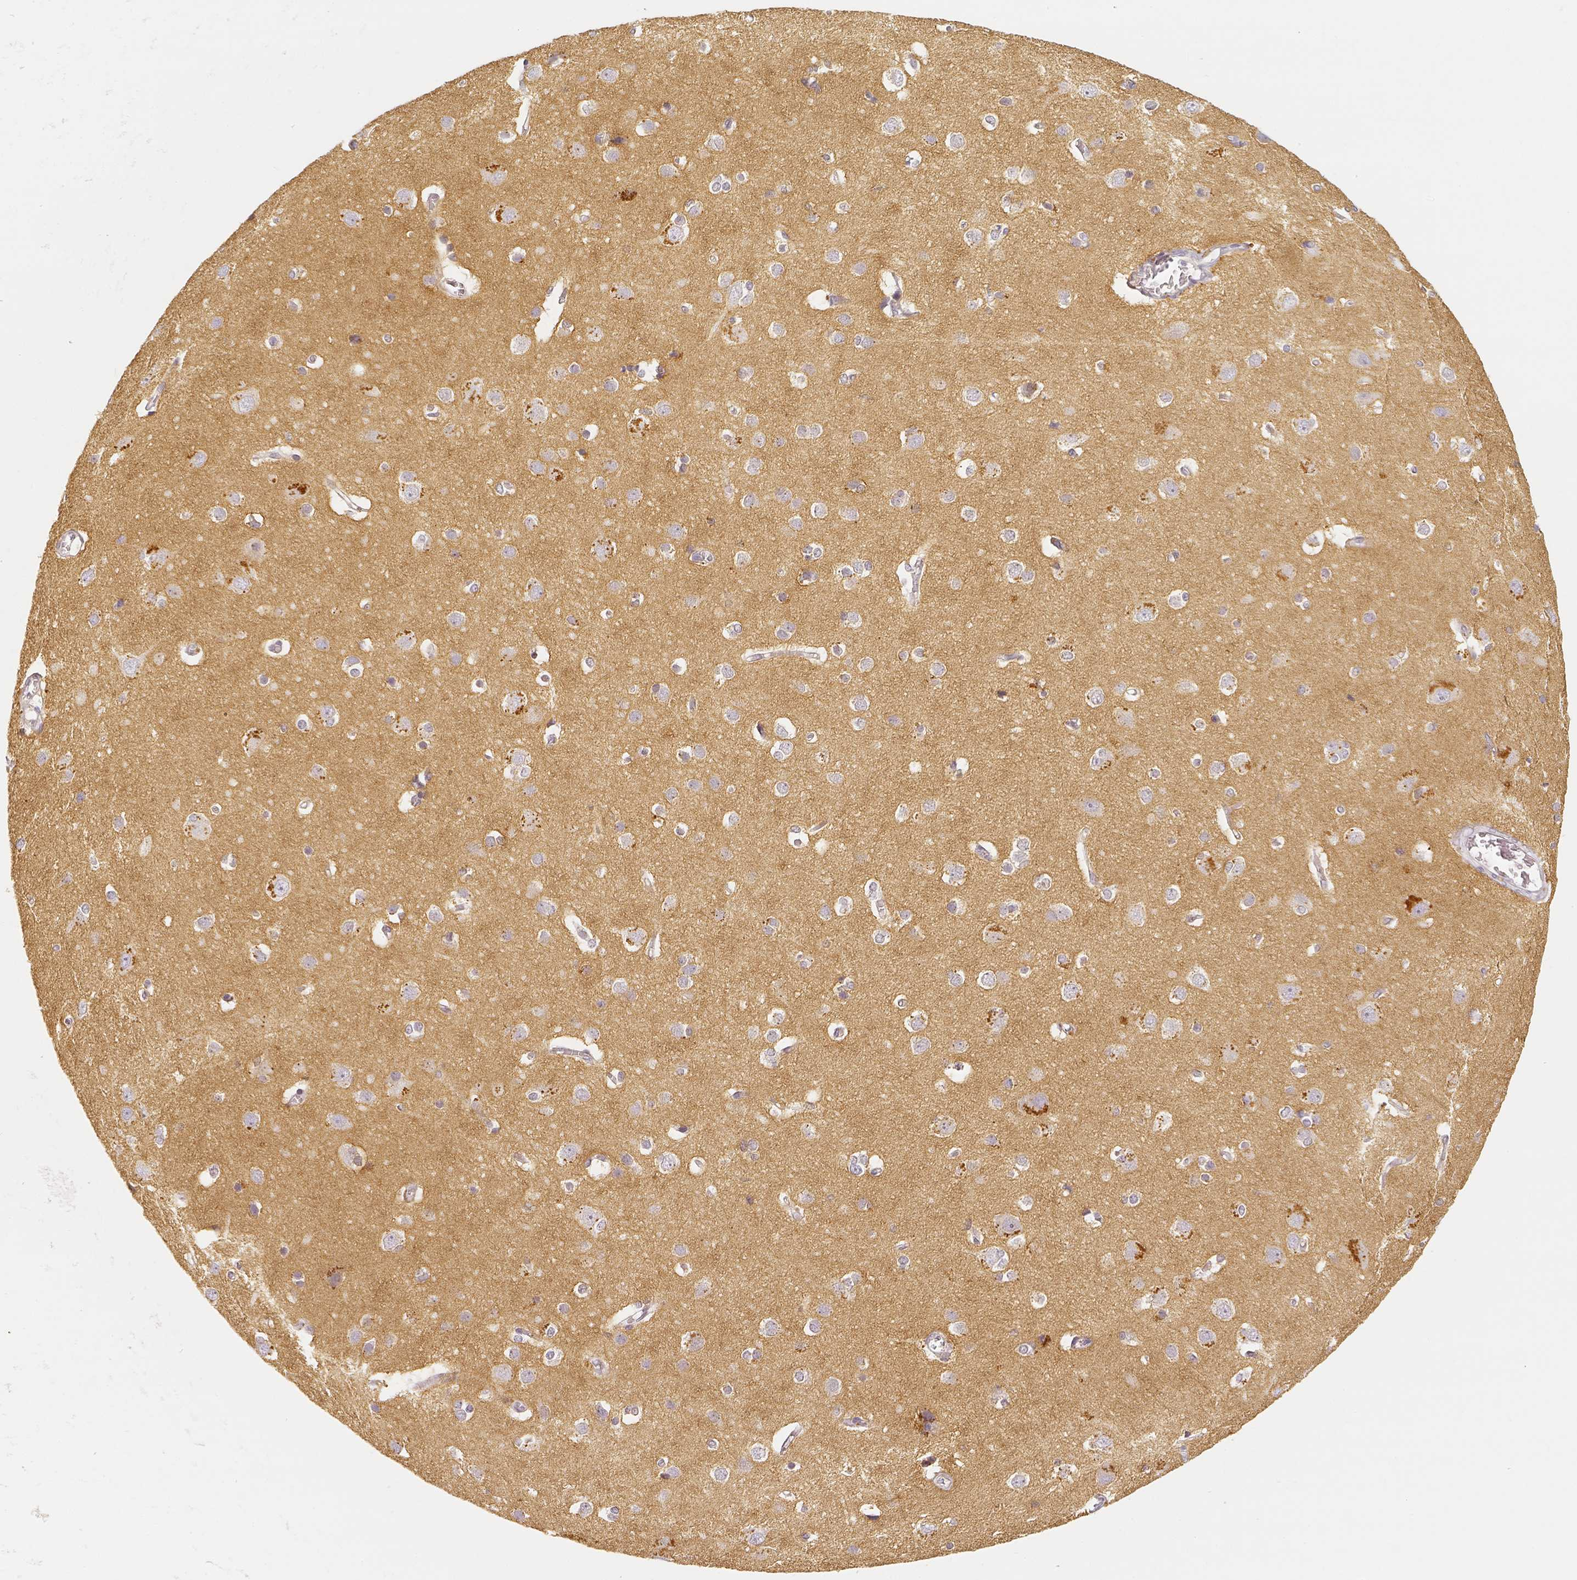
{"staining": {"intensity": "negative", "quantity": "none", "location": "none"}, "tissue": "cerebral cortex", "cell_type": "Endothelial cells", "image_type": "normal", "snomed": [{"axis": "morphology", "description": "Normal tissue, NOS"}, {"axis": "topography", "description": "Cerebral cortex"}], "caption": "Immunohistochemical staining of unremarkable human cerebral cortex reveals no significant expression in endothelial cells. (DAB IHC visualized using brightfield microscopy, high magnification).", "gene": "THY1", "patient": {"sex": "male", "age": 37}}